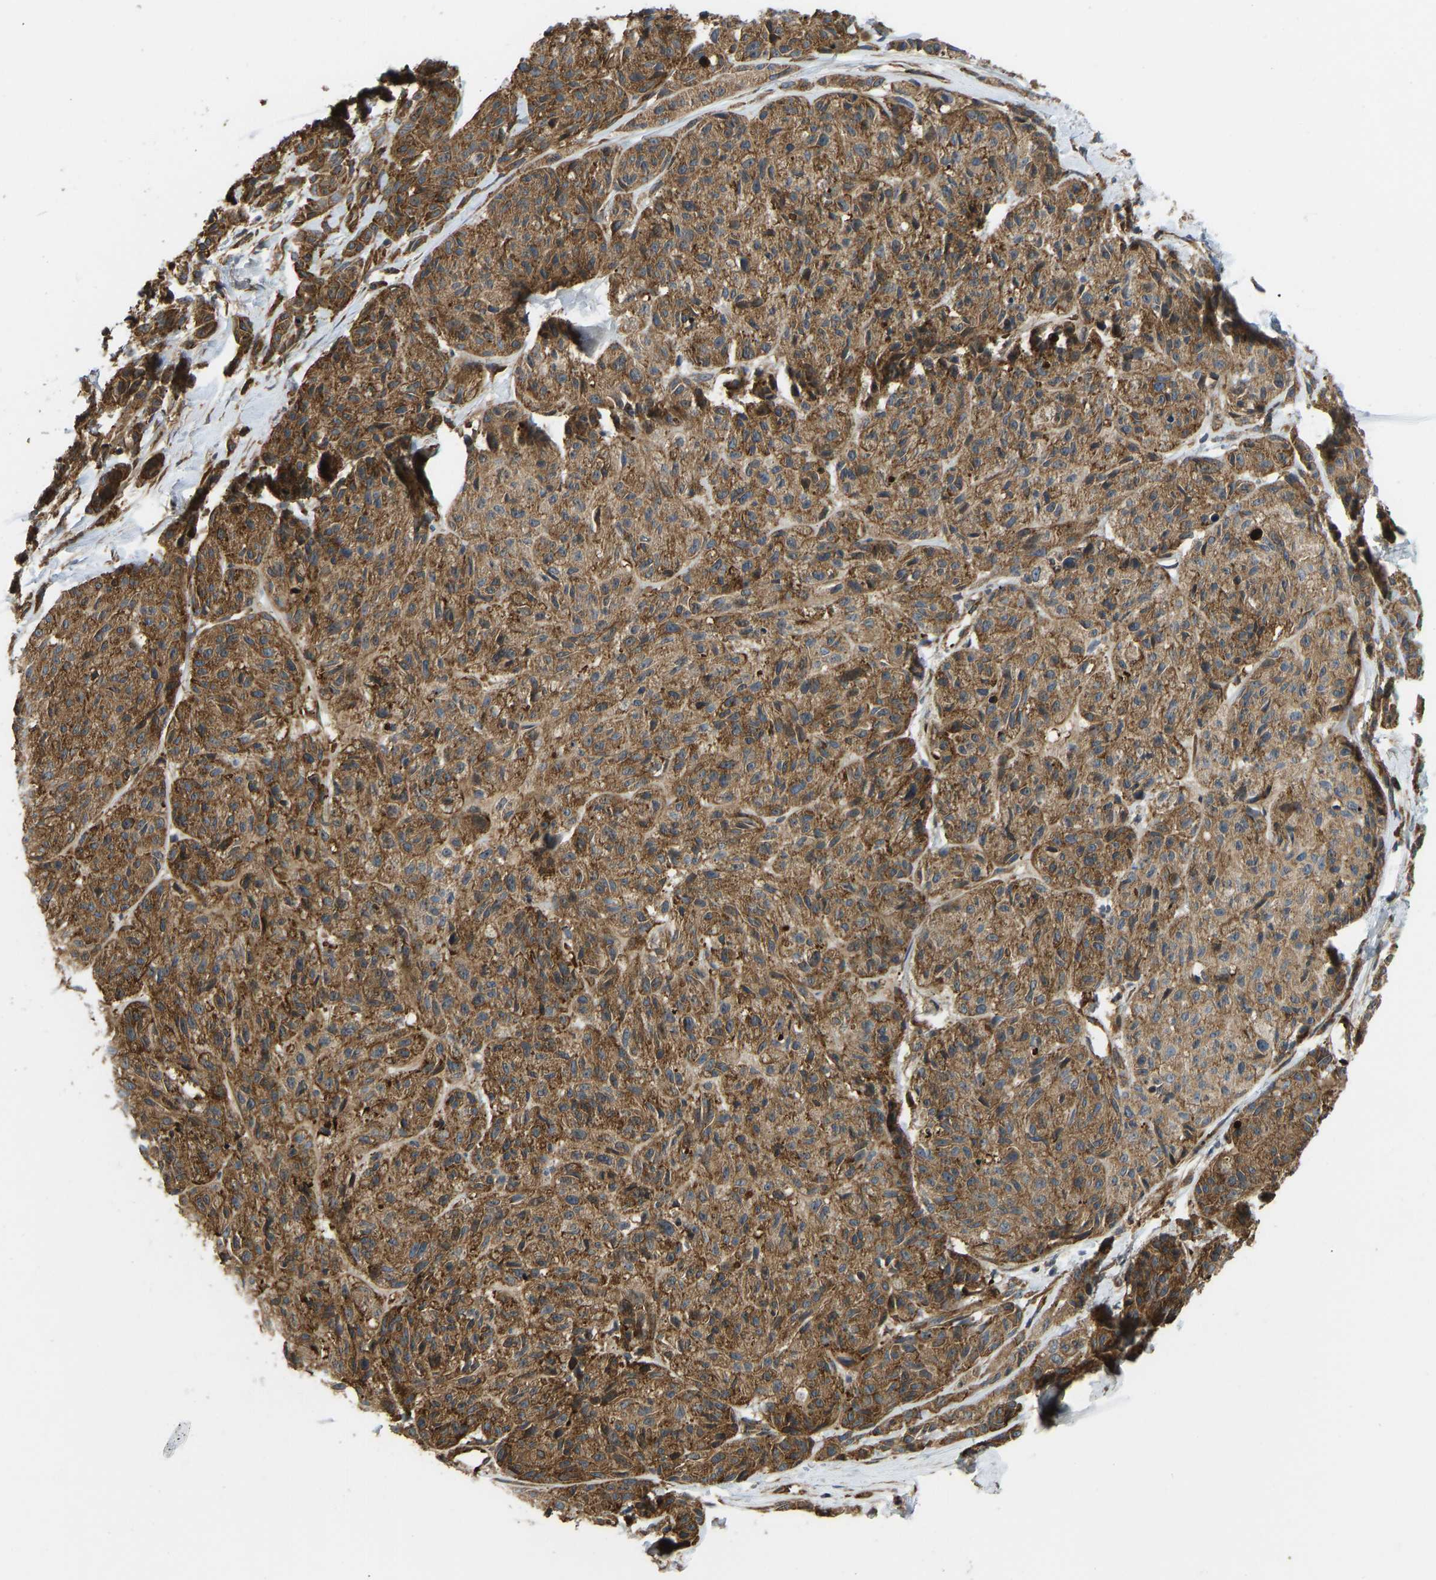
{"staining": {"intensity": "moderate", "quantity": ">75%", "location": "cytoplasmic/membranous"}, "tissue": "melanoma", "cell_type": "Tumor cells", "image_type": "cancer", "snomed": [{"axis": "morphology", "description": "Malignant melanoma, NOS"}, {"axis": "topography", "description": "Skin"}], "caption": "This is an image of immunohistochemistry staining of melanoma, which shows moderate expression in the cytoplasmic/membranous of tumor cells.", "gene": "RASGRF2", "patient": {"sex": "male", "age": 62}}